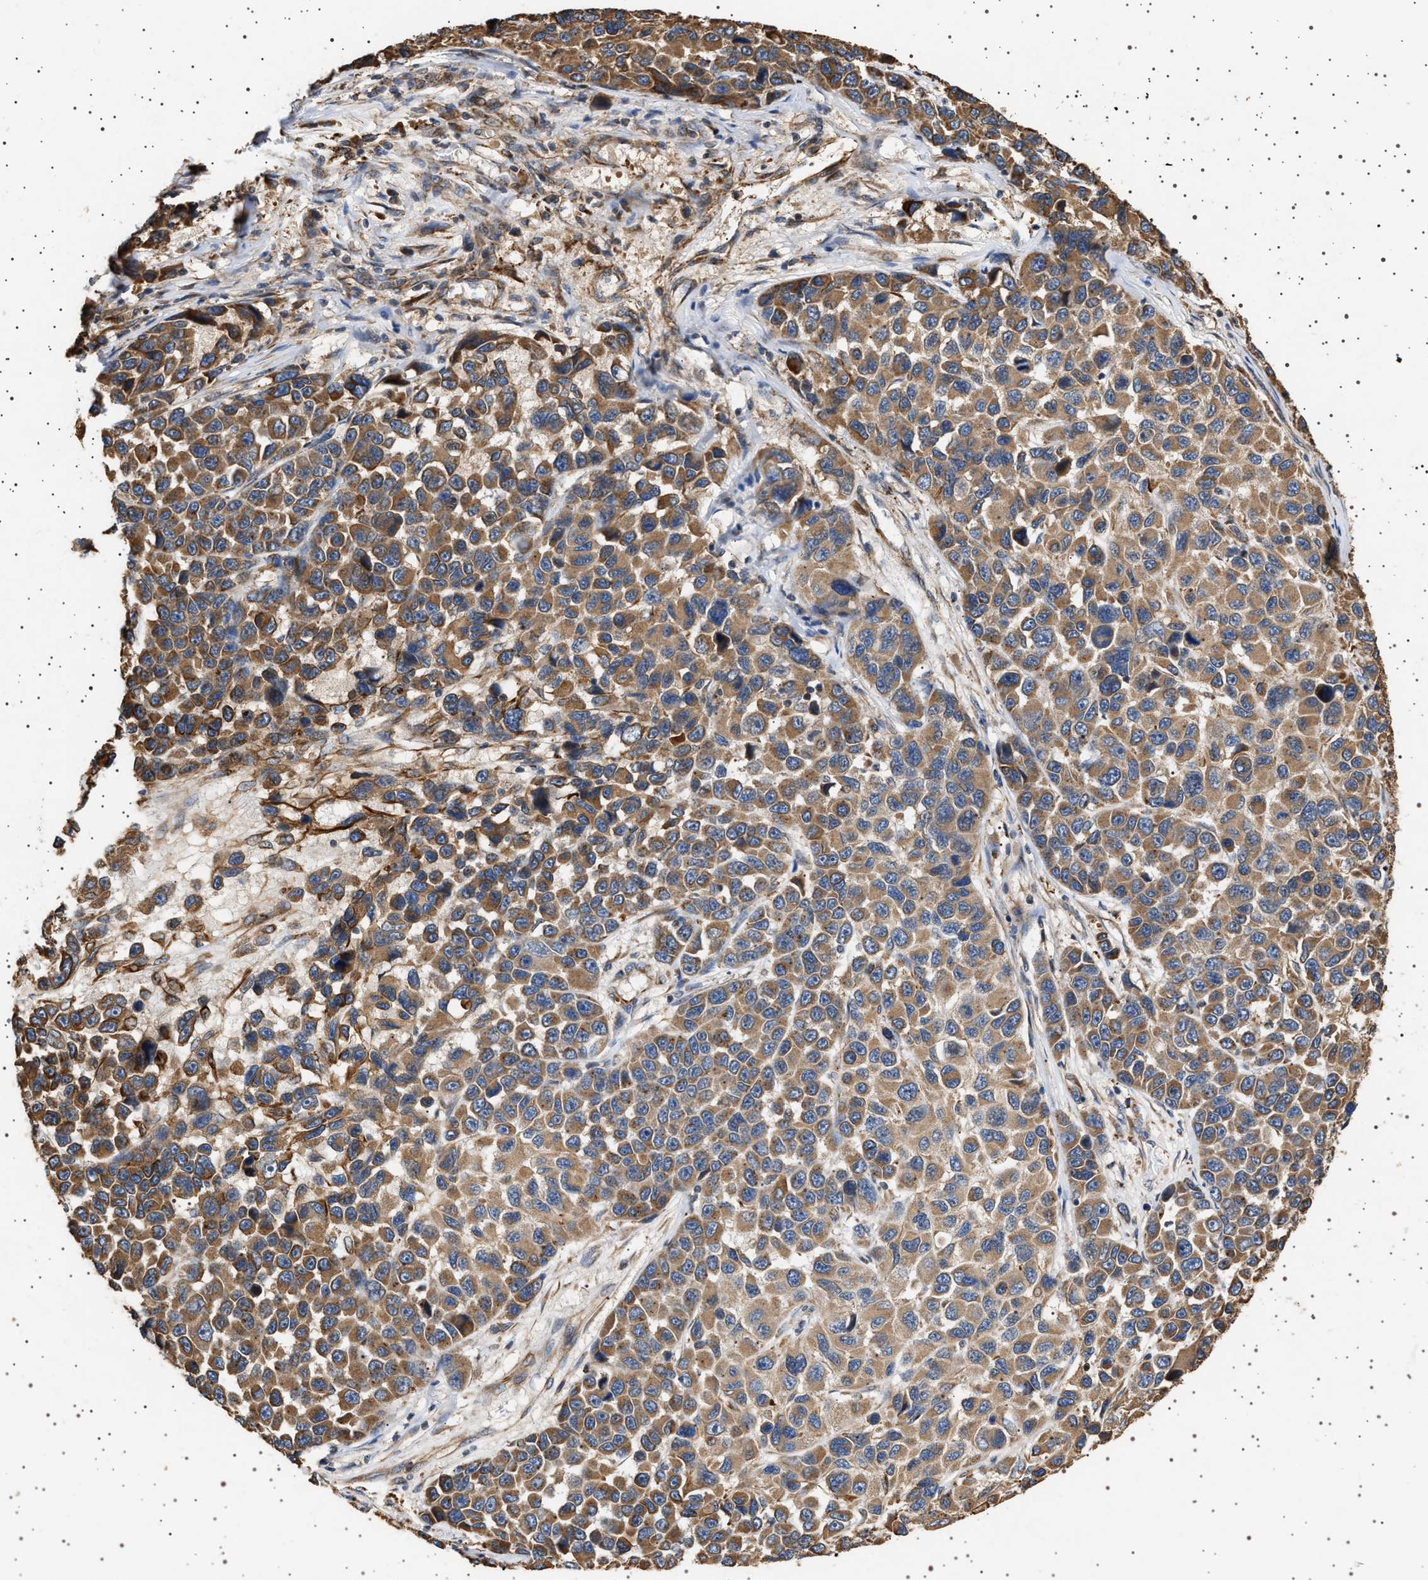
{"staining": {"intensity": "moderate", "quantity": ">75%", "location": "cytoplasmic/membranous"}, "tissue": "melanoma", "cell_type": "Tumor cells", "image_type": "cancer", "snomed": [{"axis": "morphology", "description": "Malignant melanoma, NOS"}, {"axis": "topography", "description": "Skin"}], "caption": "Melanoma tissue reveals moderate cytoplasmic/membranous expression in about >75% of tumor cells (brown staining indicates protein expression, while blue staining denotes nuclei).", "gene": "TRUB2", "patient": {"sex": "male", "age": 53}}